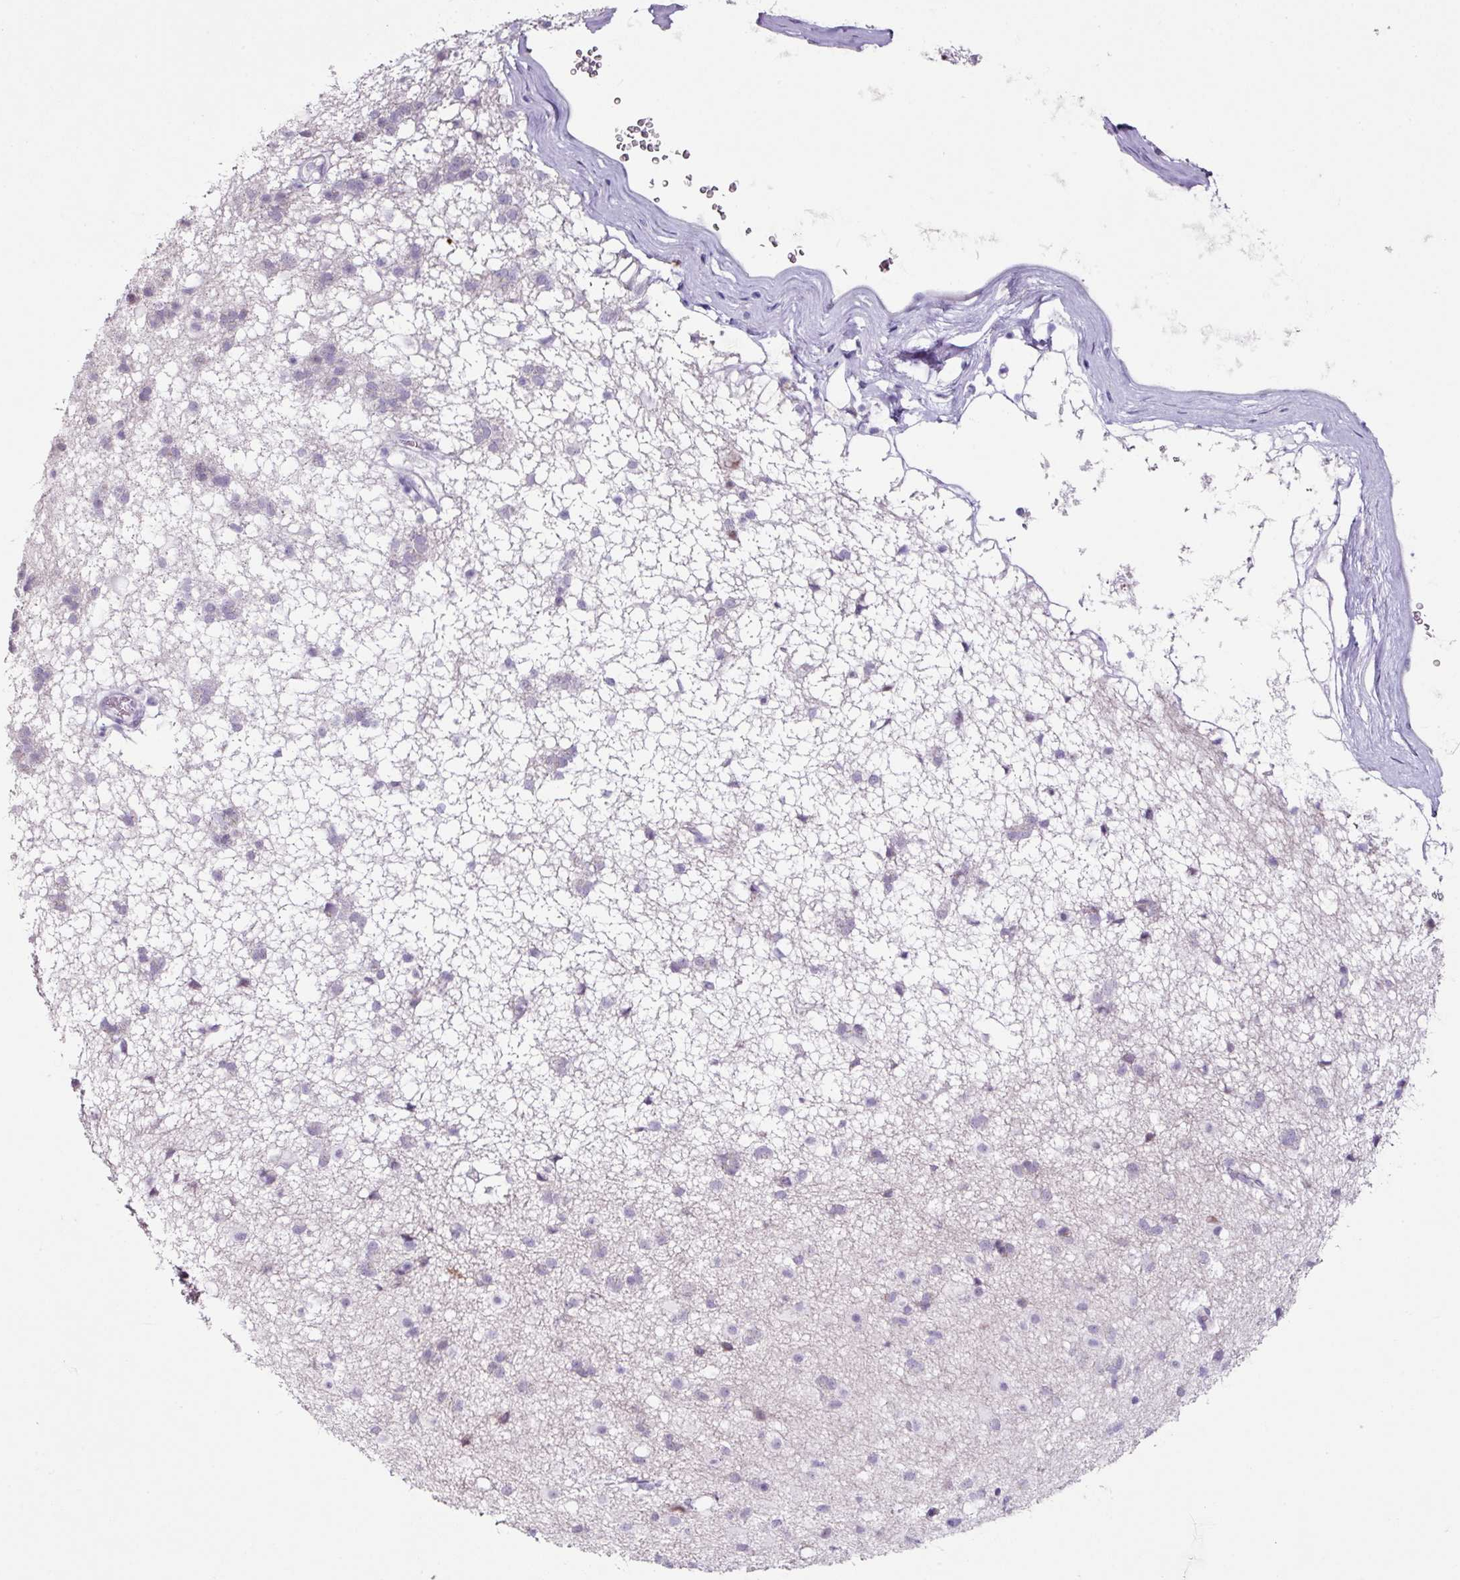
{"staining": {"intensity": "weak", "quantity": "<25%", "location": "cytoplasmic/membranous"}, "tissue": "caudate", "cell_type": "Glial cells", "image_type": "normal", "snomed": [{"axis": "morphology", "description": "Normal tissue, NOS"}, {"axis": "topography", "description": "Lateral ventricle wall"}], "caption": "Caudate stained for a protein using immunohistochemistry (IHC) reveals no staining glial cells.", "gene": "TRA2A", "patient": {"sex": "male", "age": 58}}